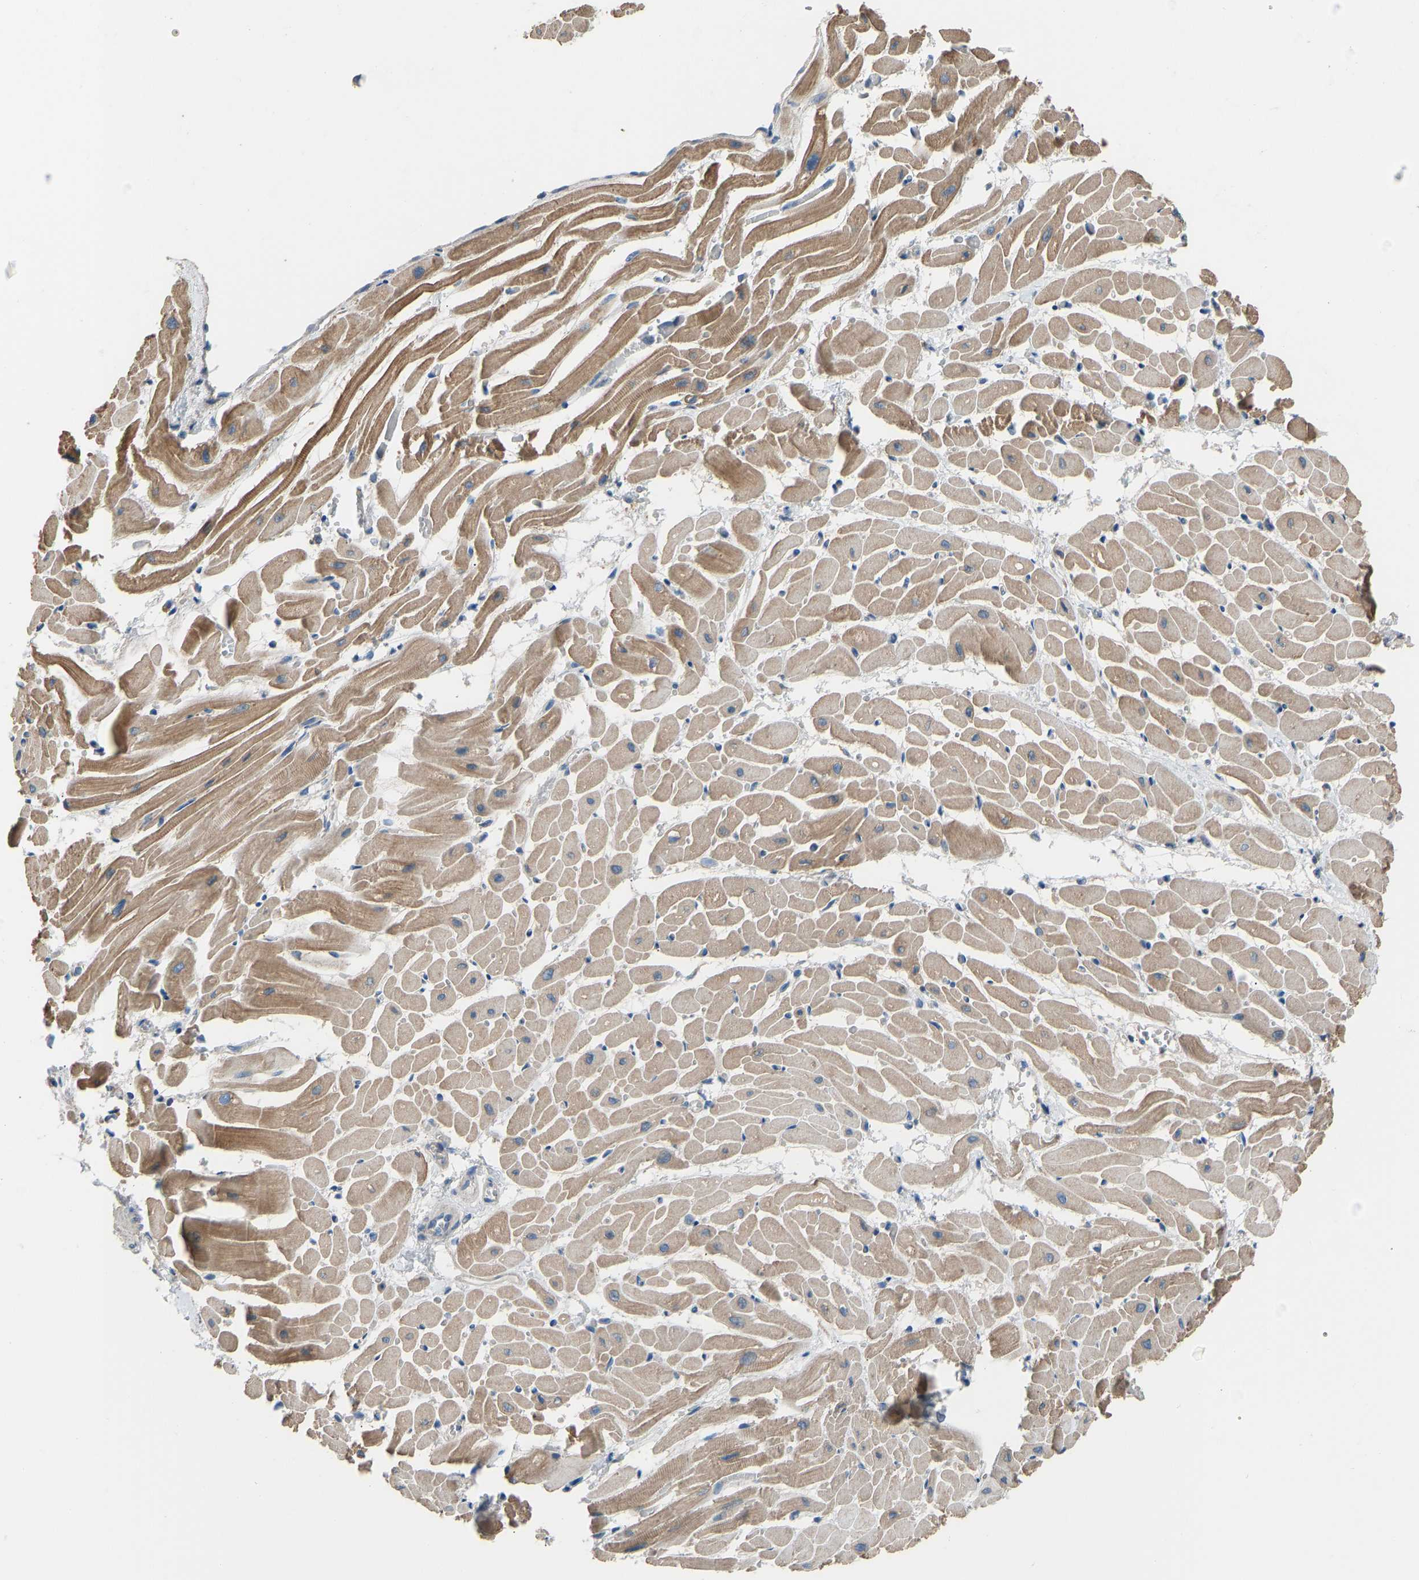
{"staining": {"intensity": "moderate", "quantity": ">75%", "location": "cytoplasmic/membranous"}, "tissue": "heart muscle", "cell_type": "Cardiomyocytes", "image_type": "normal", "snomed": [{"axis": "morphology", "description": "Normal tissue, NOS"}, {"axis": "topography", "description": "Heart"}], "caption": "Approximately >75% of cardiomyocytes in benign heart muscle show moderate cytoplasmic/membranous protein positivity as visualized by brown immunohistochemical staining.", "gene": "TGFBR3", "patient": {"sex": "male", "age": 45}}